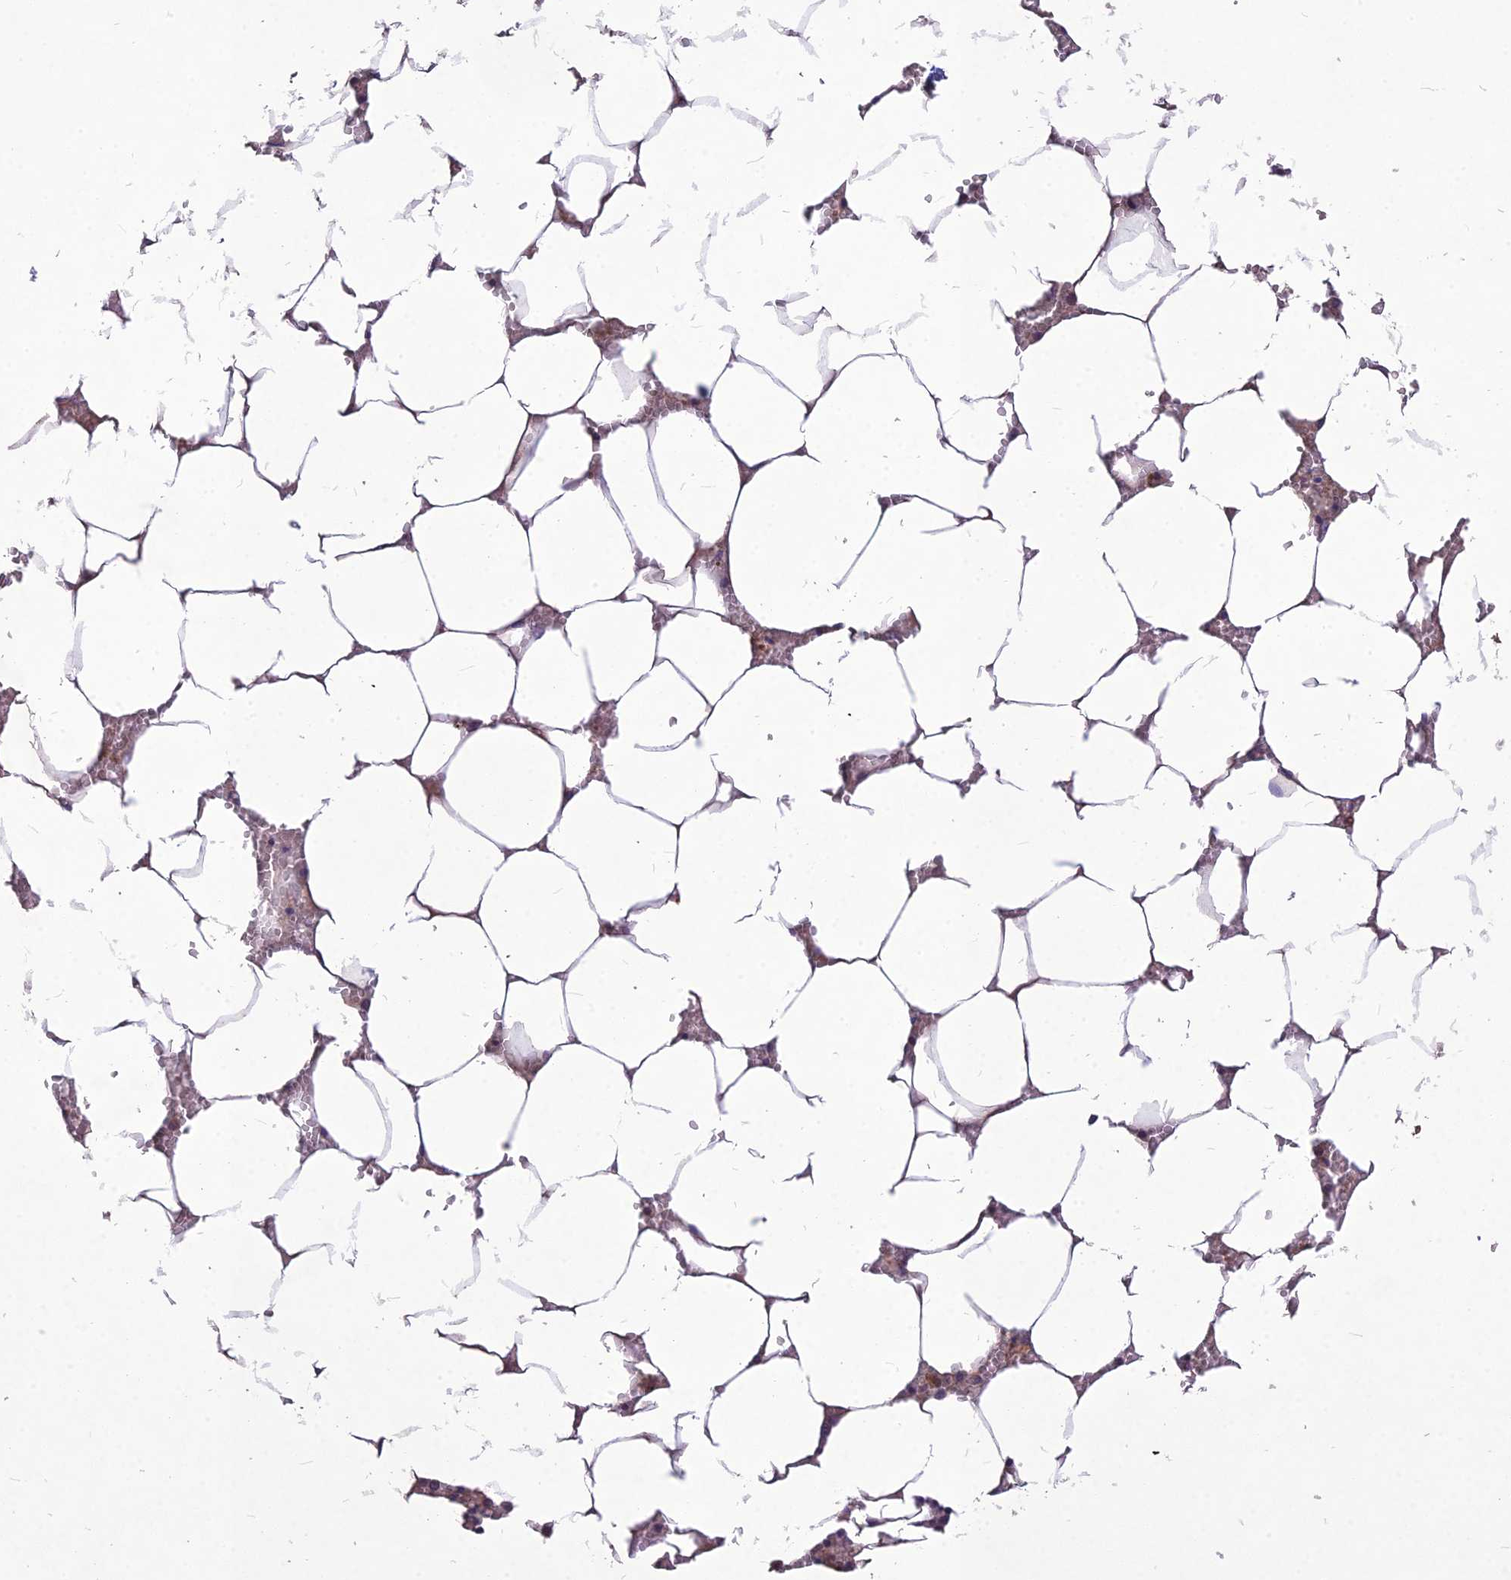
{"staining": {"intensity": "negative", "quantity": "none", "location": "none"}, "tissue": "bone marrow", "cell_type": "Hematopoietic cells", "image_type": "normal", "snomed": [{"axis": "morphology", "description": "Normal tissue, NOS"}, {"axis": "topography", "description": "Bone marrow"}], "caption": "Human bone marrow stained for a protein using immunohistochemistry (IHC) demonstrates no expression in hematopoietic cells.", "gene": "CLUH", "patient": {"sex": "male", "age": 70}}